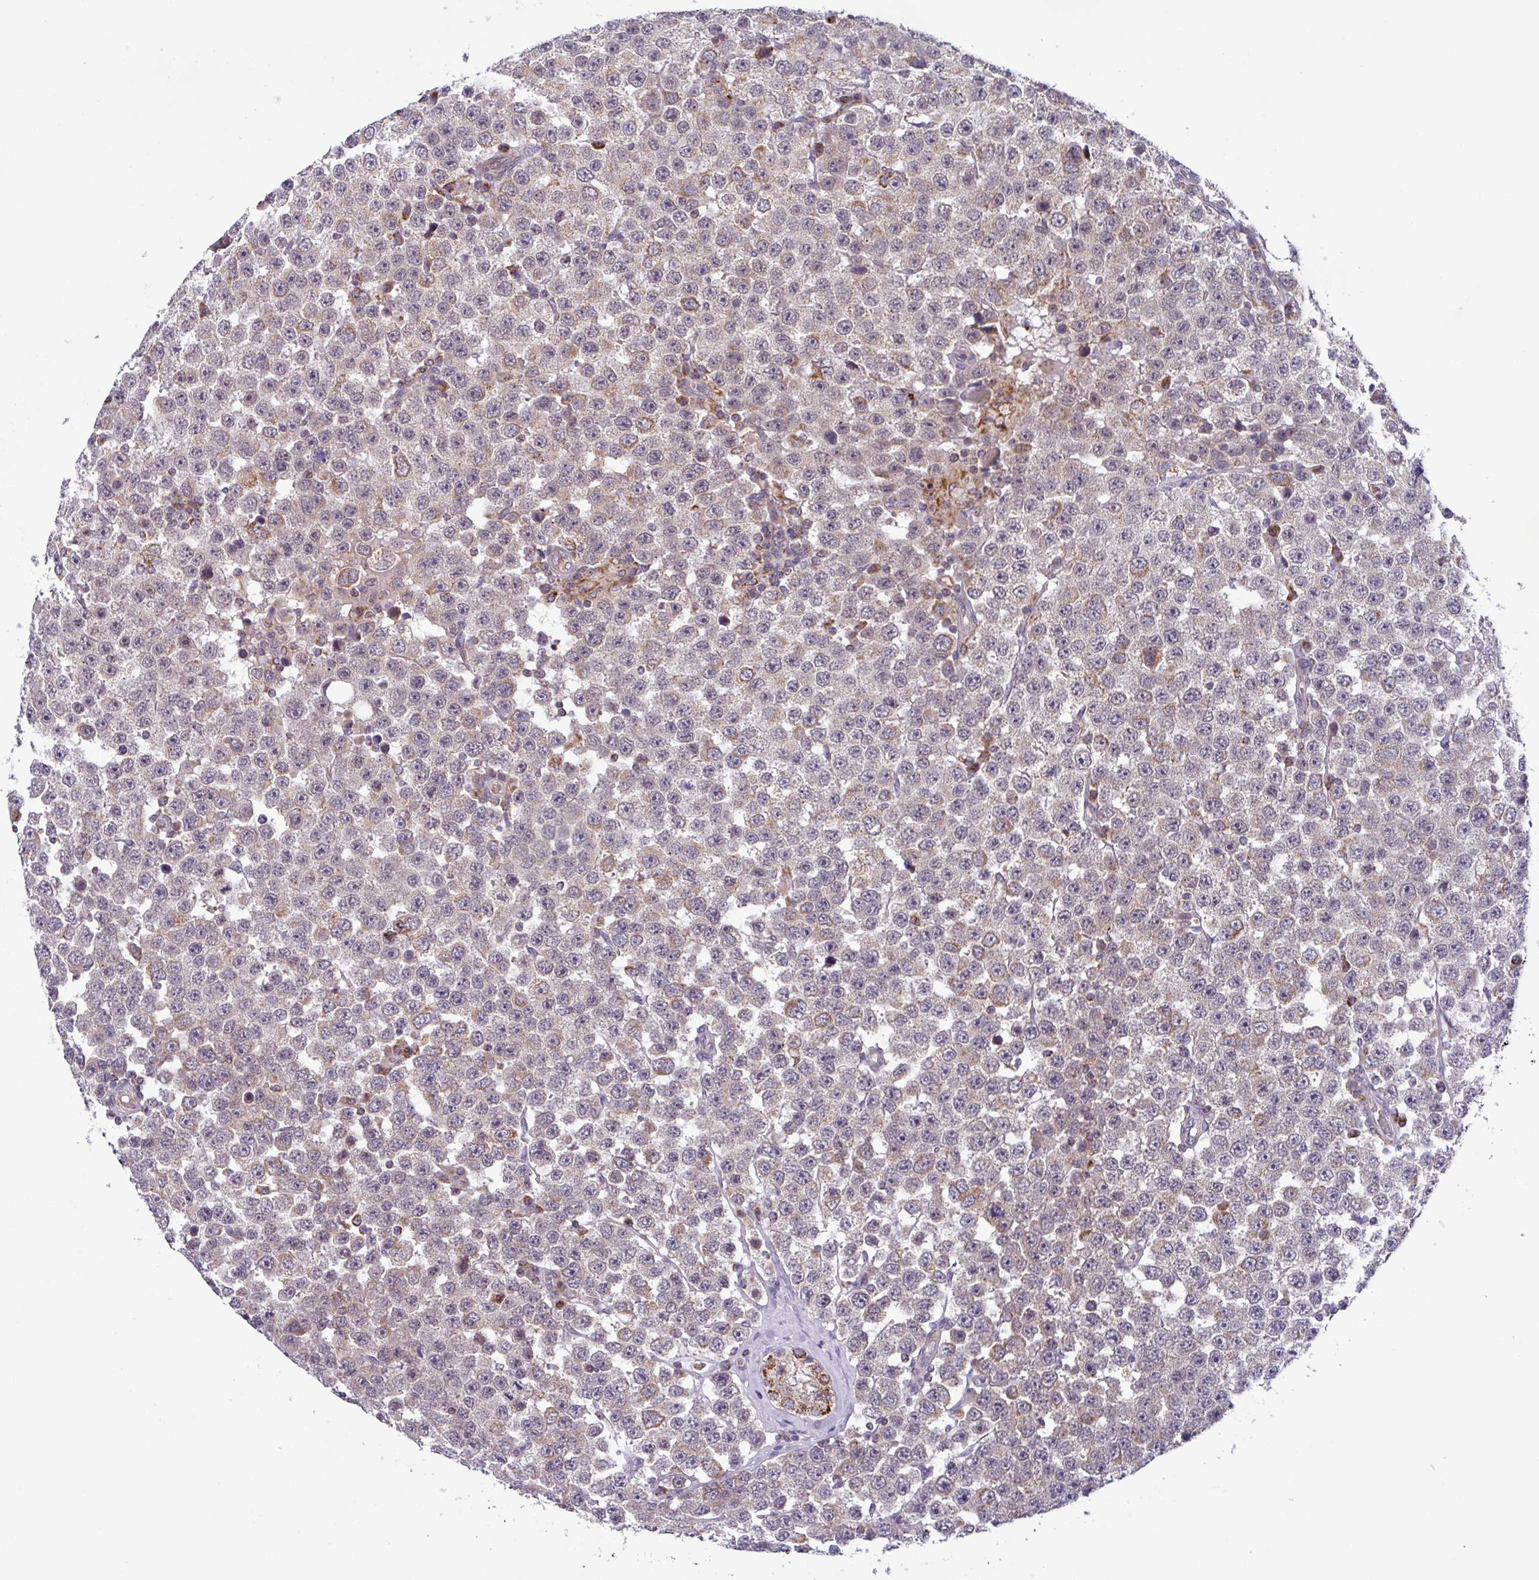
{"staining": {"intensity": "weak", "quantity": "<25%", "location": "cytoplasmic/membranous"}, "tissue": "testis cancer", "cell_type": "Tumor cells", "image_type": "cancer", "snomed": [{"axis": "morphology", "description": "Seminoma, NOS"}, {"axis": "topography", "description": "Testis"}], "caption": "The IHC micrograph has no significant expression in tumor cells of testis cancer tissue.", "gene": "AKIRIN1", "patient": {"sex": "male", "age": 28}}